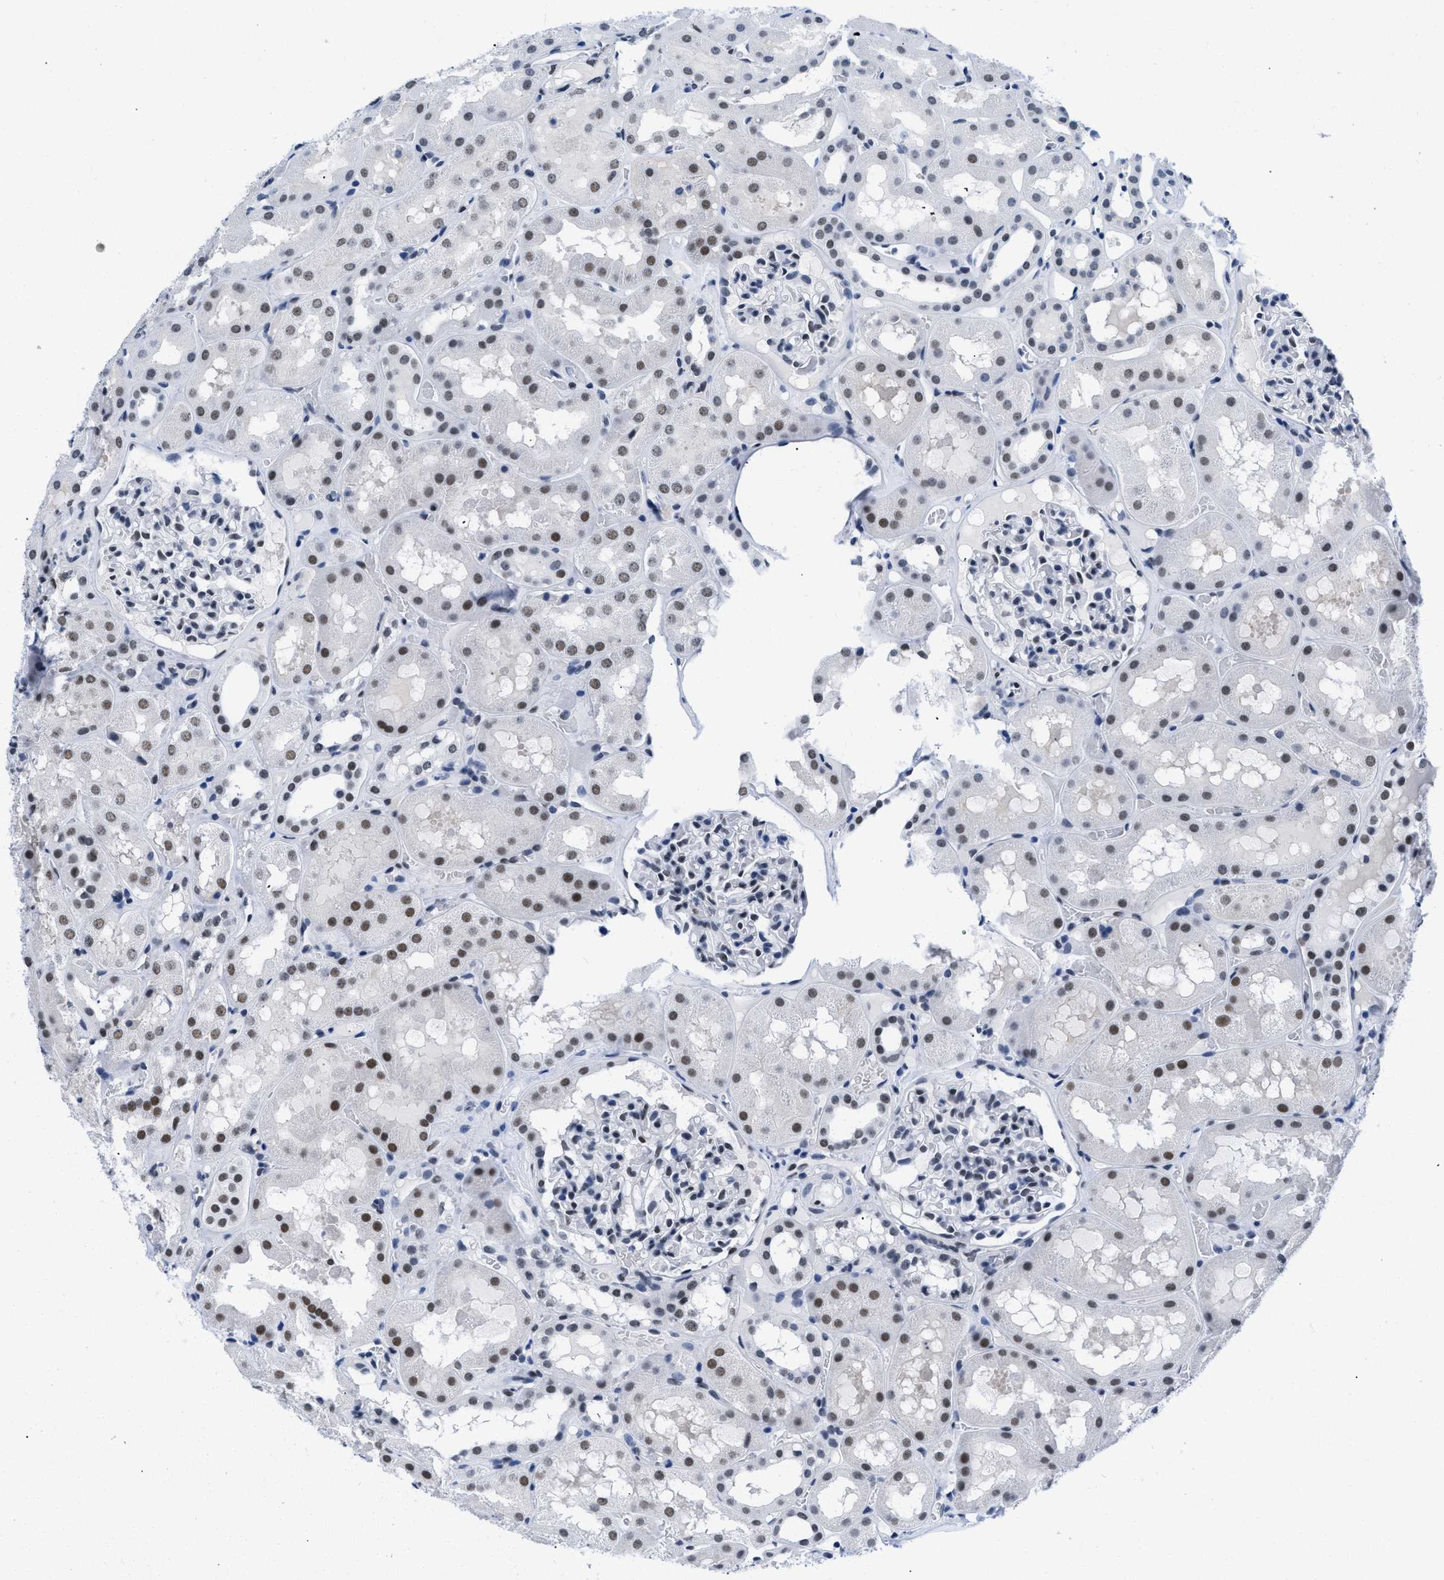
{"staining": {"intensity": "moderate", "quantity": "<25%", "location": "nuclear"}, "tissue": "kidney", "cell_type": "Cells in glomeruli", "image_type": "normal", "snomed": [{"axis": "morphology", "description": "Normal tissue, NOS"}, {"axis": "topography", "description": "Kidney"}, {"axis": "topography", "description": "Urinary bladder"}], "caption": "Protein staining demonstrates moderate nuclear staining in about <25% of cells in glomeruli in normal kidney.", "gene": "CTBP1", "patient": {"sex": "male", "age": 16}}